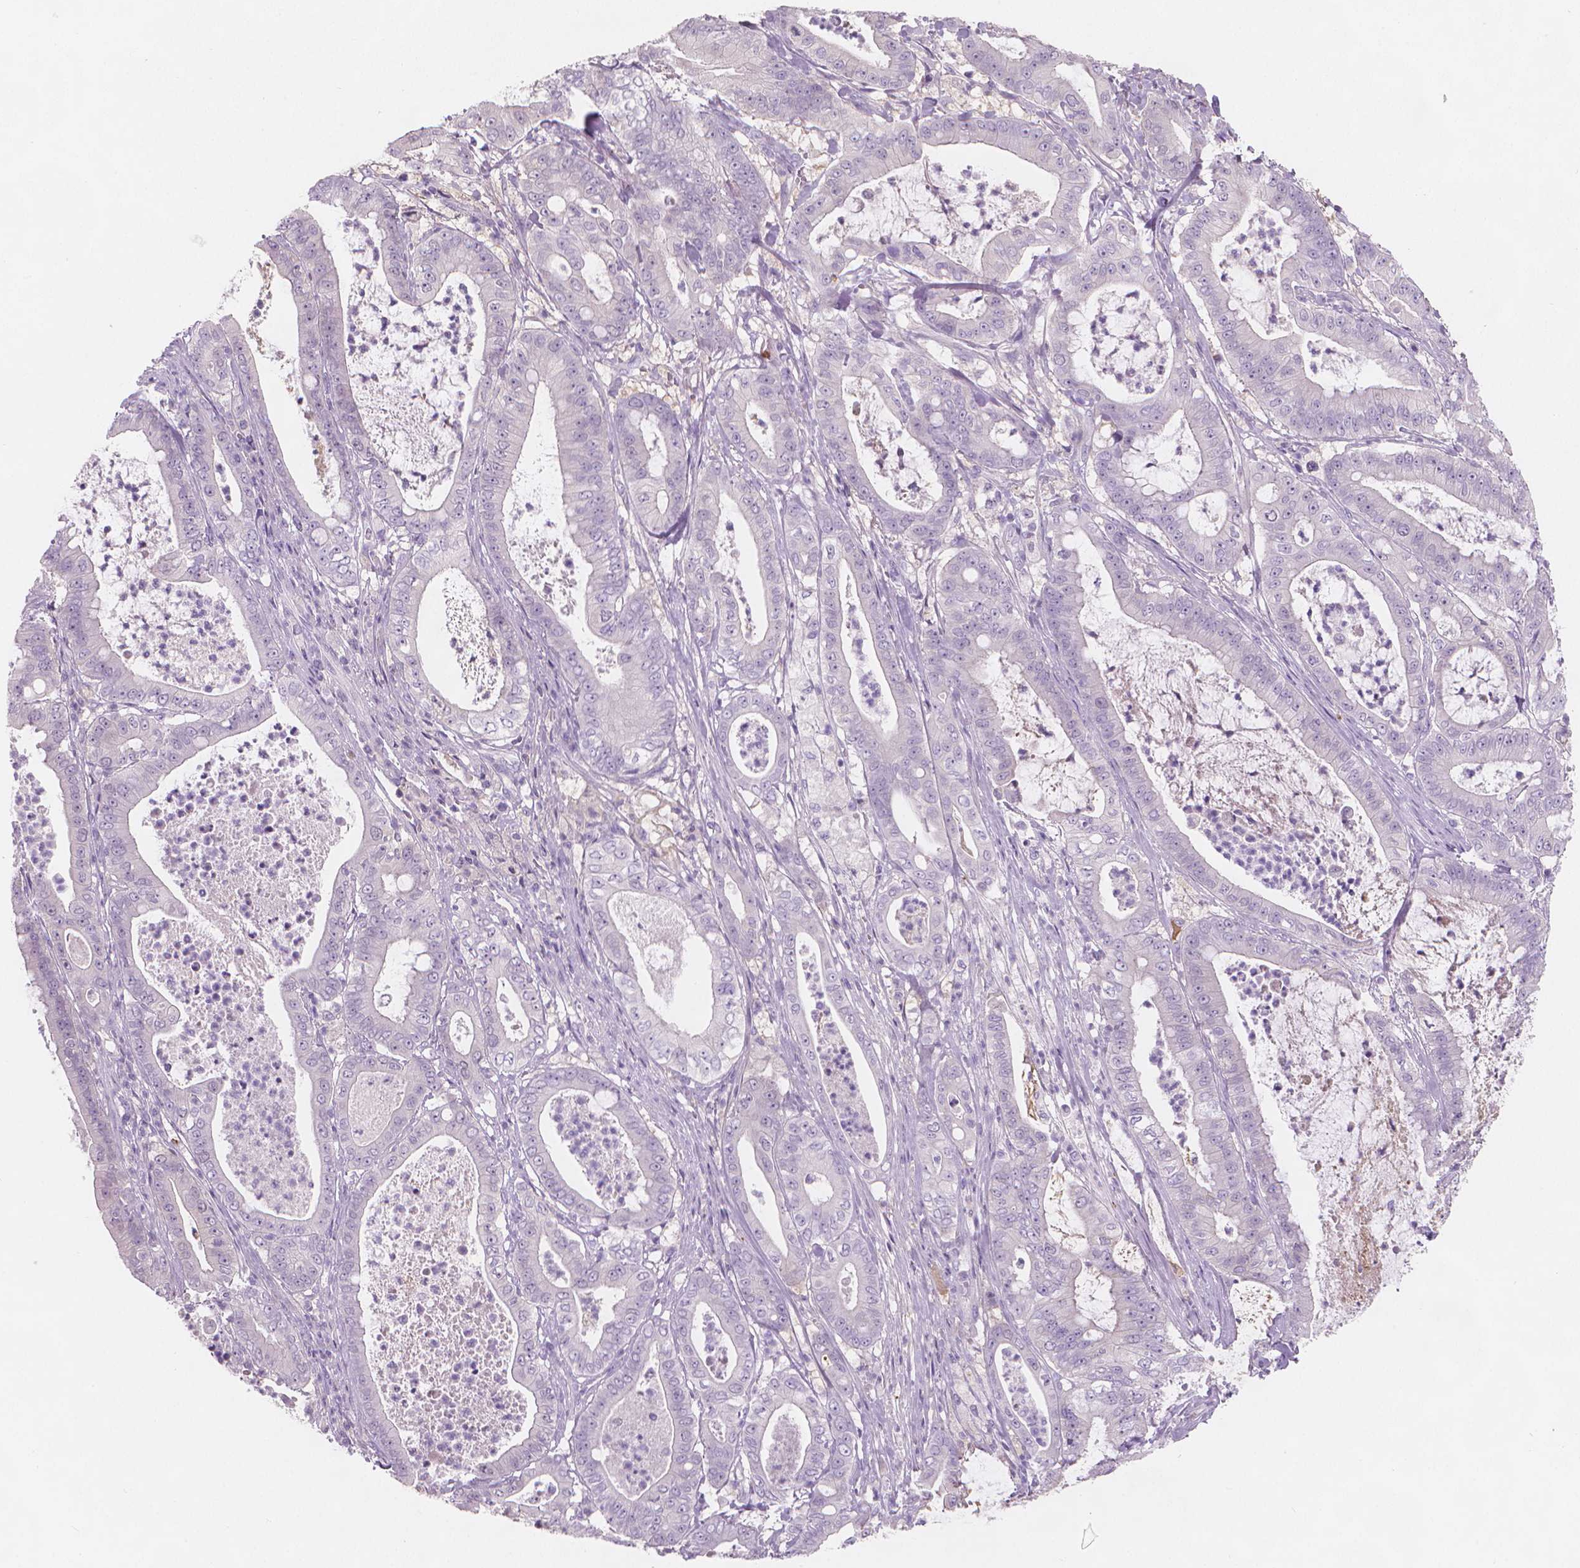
{"staining": {"intensity": "negative", "quantity": "none", "location": "none"}, "tissue": "pancreatic cancer", "cell_type": "Tumor cells", "image_type": "cancer", "snomed": [{"axis": "morphology", "description": "Adenocarcinoma, NOS"}, {"axis": "topography", "description": "Pancreas"}], "caption": "DAB (3,3'-diaminobenzidine) immunohistochemical staining of pancreatic adenocarcinoma shows no significant staining in tumor cells.", "gene": "APOA4", "patient": {"sex": "male", "age": 71}}